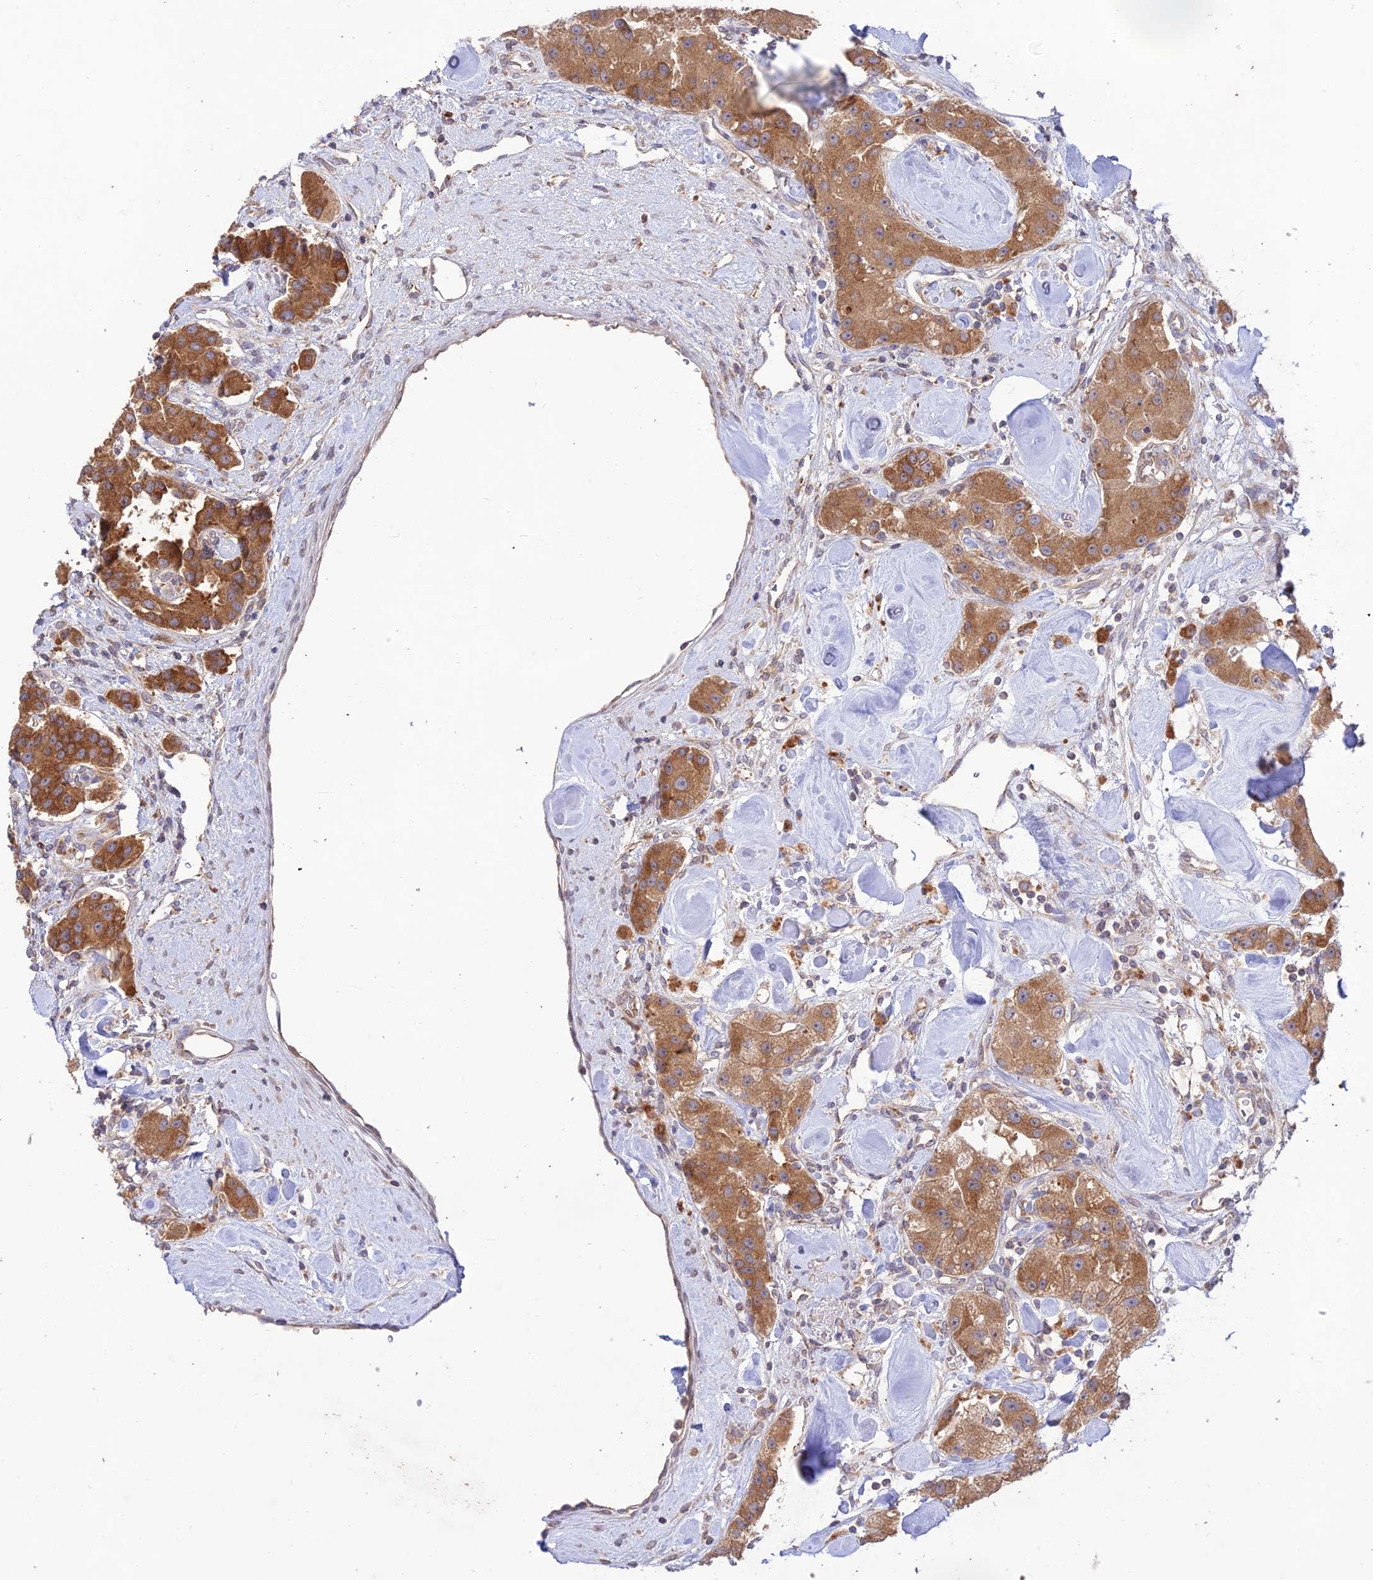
{"staining": {"intensity": "moderate", "quantity": ">75%", "location": "cytoplasmic/membranous"}, "tissue": "carcinoid", "cell_type": "Tumor cells", "image_type": "cancer", "snomed": [{"axis": "morphology", "description": "Carcinoid, malignant, NOS"}, {"axis": "topography", "description": "Pancreas"}], "caption": "Approximately >75% of tumor cells in carcinoid (malignant) exhibit moderate cytoplasmic/membranous protein positivity as visualized by brown immunohistochemical staining.", "gene": "TMEM259", "patient": {"sex": "male", "age": 41}}